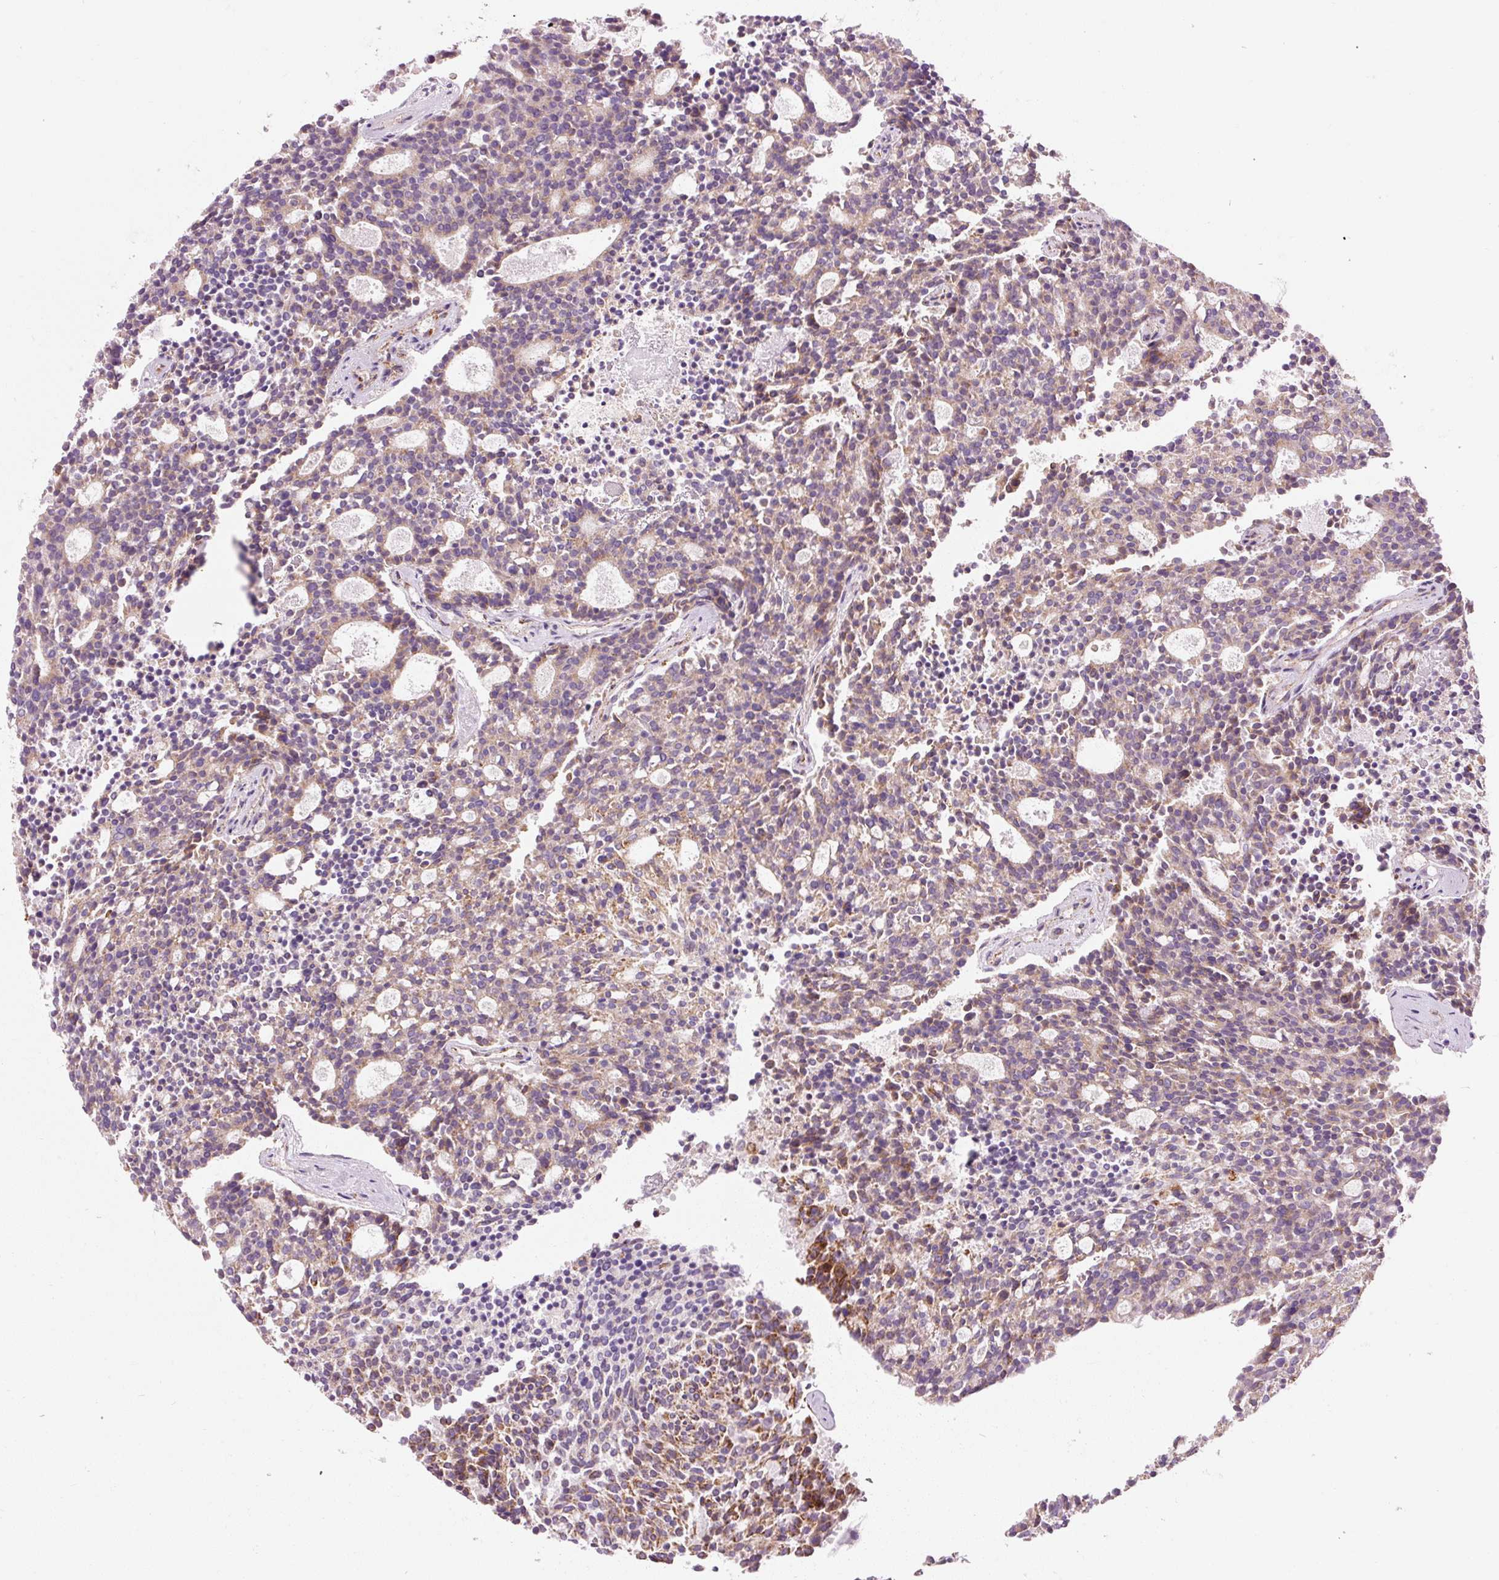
{"staining": {"intensity": "moderate", "quantity": "25%-75%", "location": "cytoplasmic/membranous"}, "tissue": "carcinoid", "cell_type": "Tumor cells", "image_type": "cancer", "snomed": [{"axis": "morphology", "description": "Carcinoid, malignant, NOS"}, {"axis": "topography", "description": "Pancreas"}], "caption": "Malignant carcinoid stained with DAB immunohistochemistry exhibits medium levels of moderate cytoplasmic/membranous expression in approximately 25%-75% of tumor cells.", "gene": "NDUFB4", "patient": {"sex": "female", "age": 54}}